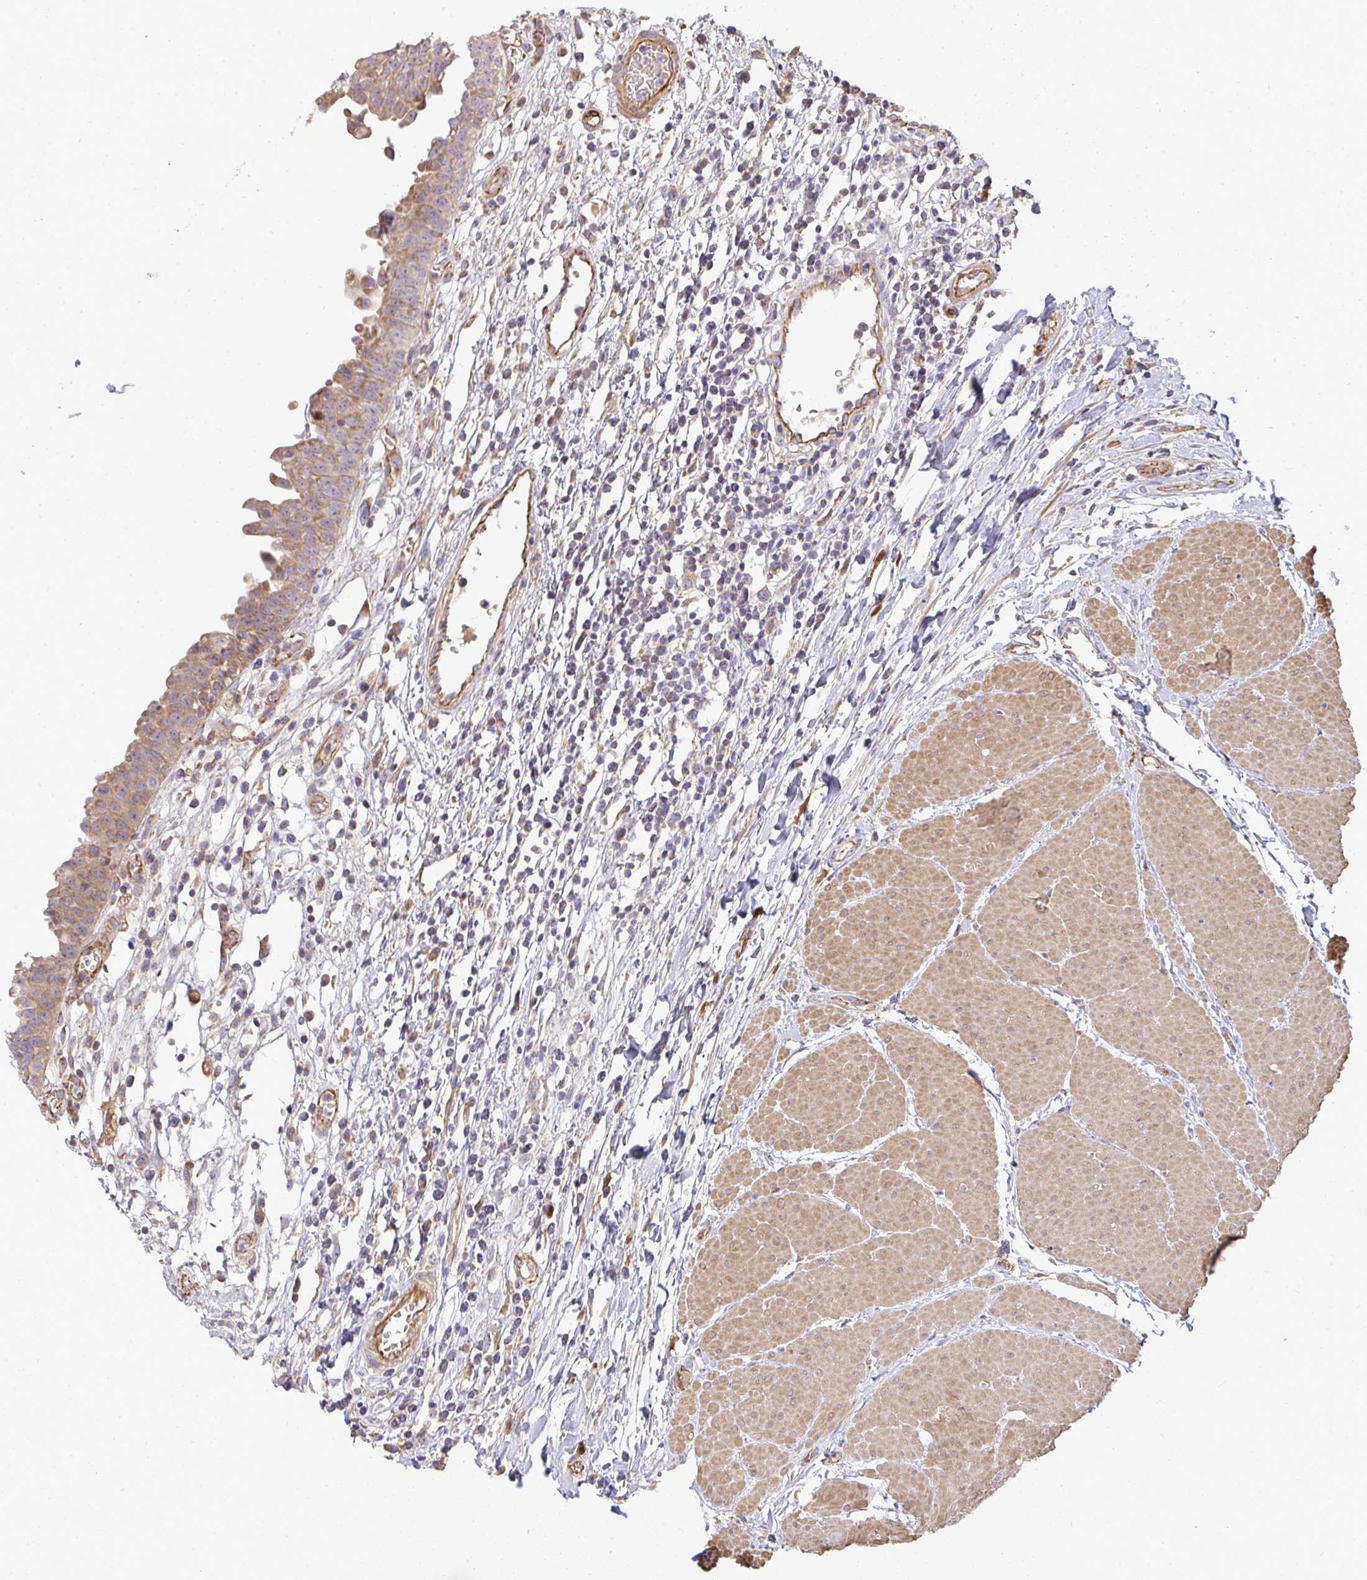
{"staining": {"intensity": "weak", "quantity": ">75%", "location": "cytoplasmic/membranous"}, "tissue": "urinary bladder", "cell_type": "Urothelial cells", "image_type": "normal", "snomed": [{"axis": "morphology", "description": "Normal tissue, NOS"}, {"axis": "topography", "description": "Urinary bladder"}], "caption": "Immunohistochemical staining of benign urinary bladder demonstrates weak cytoplasmic/membranous protein expression in about >75% of urothelial cells. (DAB (3,3'-diaminobenzidine) IHC, brown staining for protein, blue staining for nuclei).", "gene": "B4GALT6", "patient": {"sex": "male", "age": 64}}